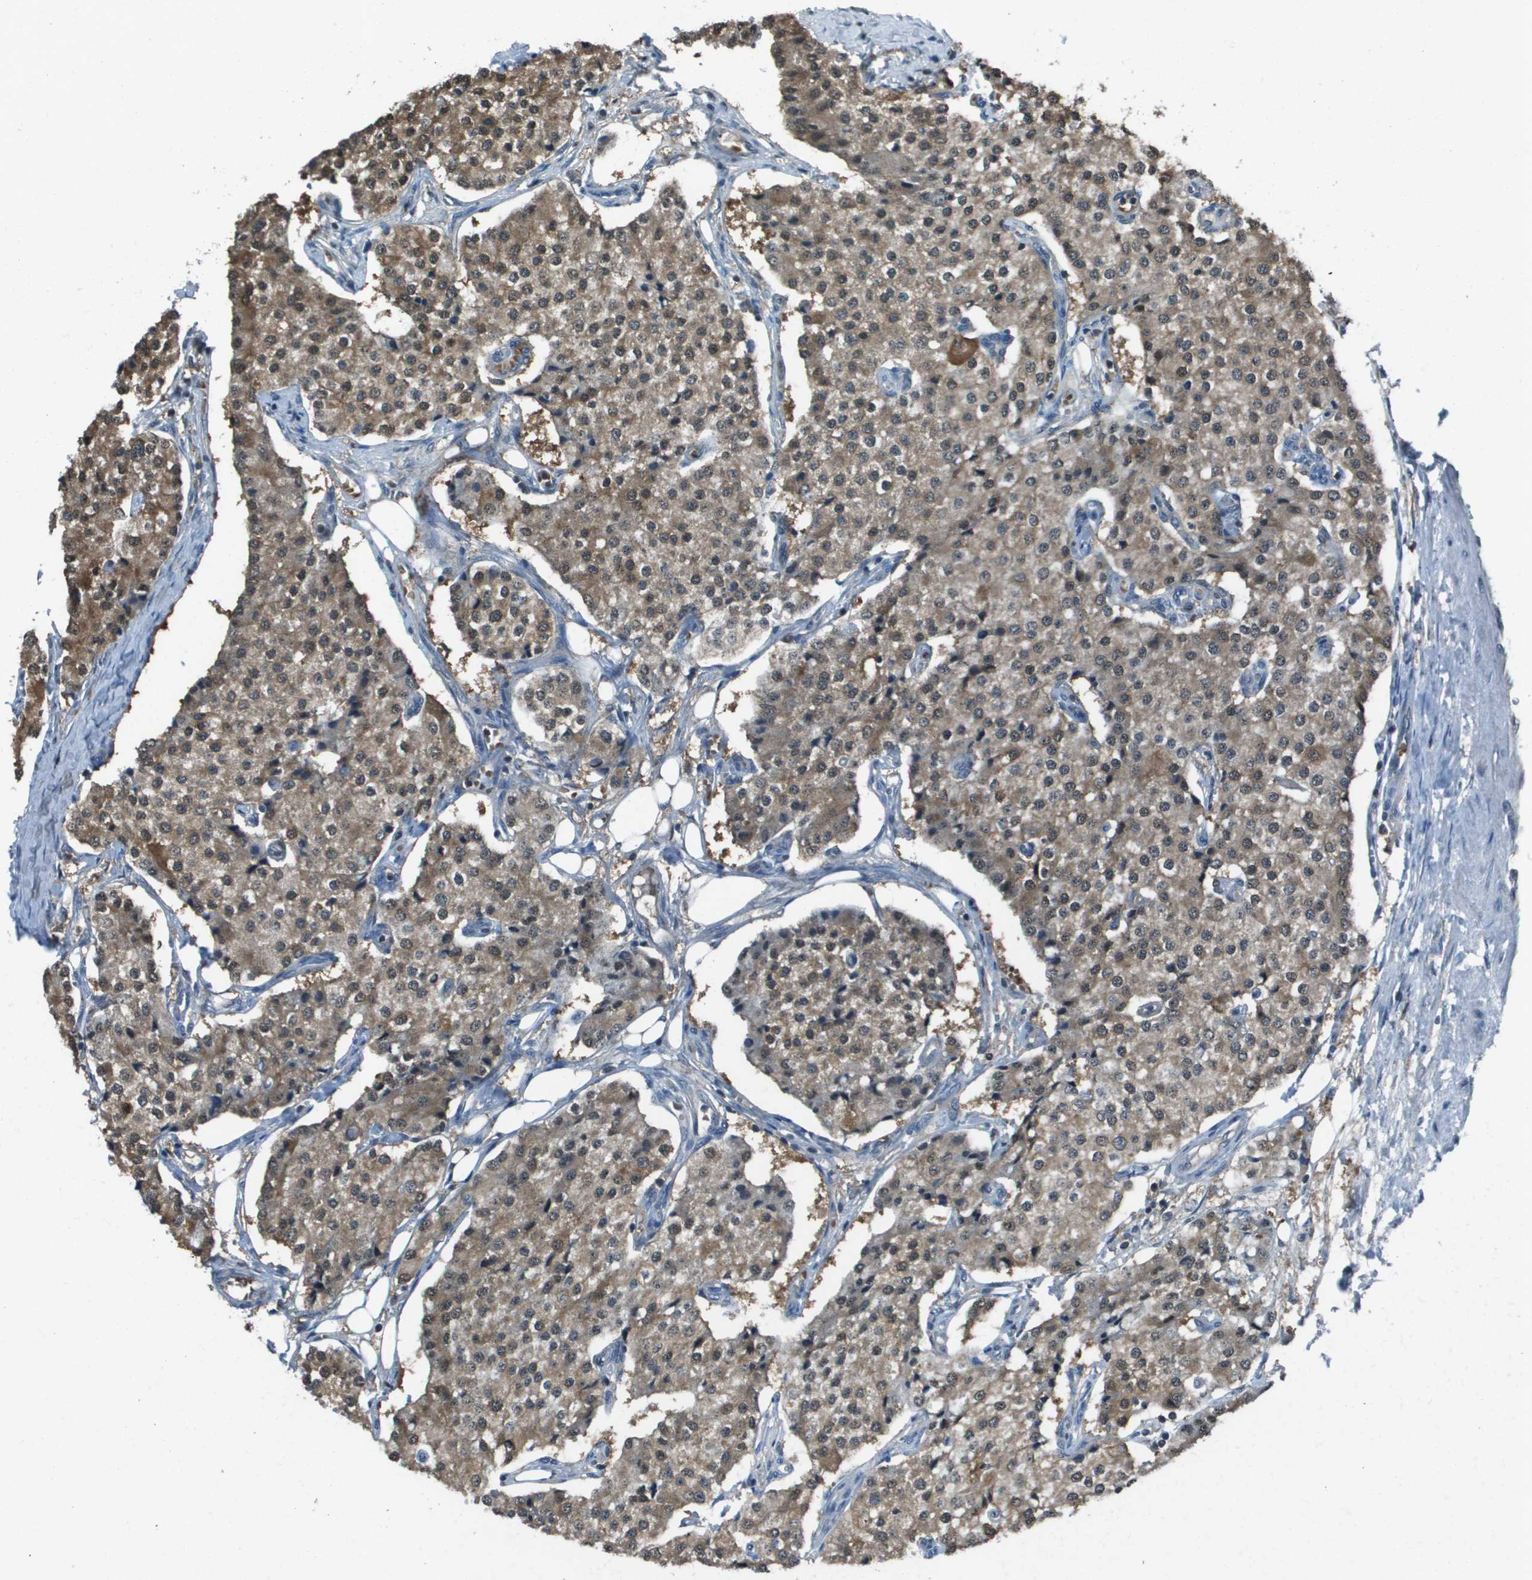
{"staining": {"intensity": "moderate", "quantity": ">75%", "location": "cytoplasmic/membranous,nuclear"}, "tissue": "carcinoid", "cell_type": "Tumor cells", "image_type": "cancer", "snomed": [{"axis": "morphology", "description": "Carcinoid, malignant, NOS"}, {"axis": "topography", "description": "Colon"}], "caption": "The immunohistochemical stain shows moderate cytoplasmic/membranous and nuclear expression in tumor cells of carcinoid tissue.", "gene": "CAMK4", "patient": {"sex": "female", "age": 52}}